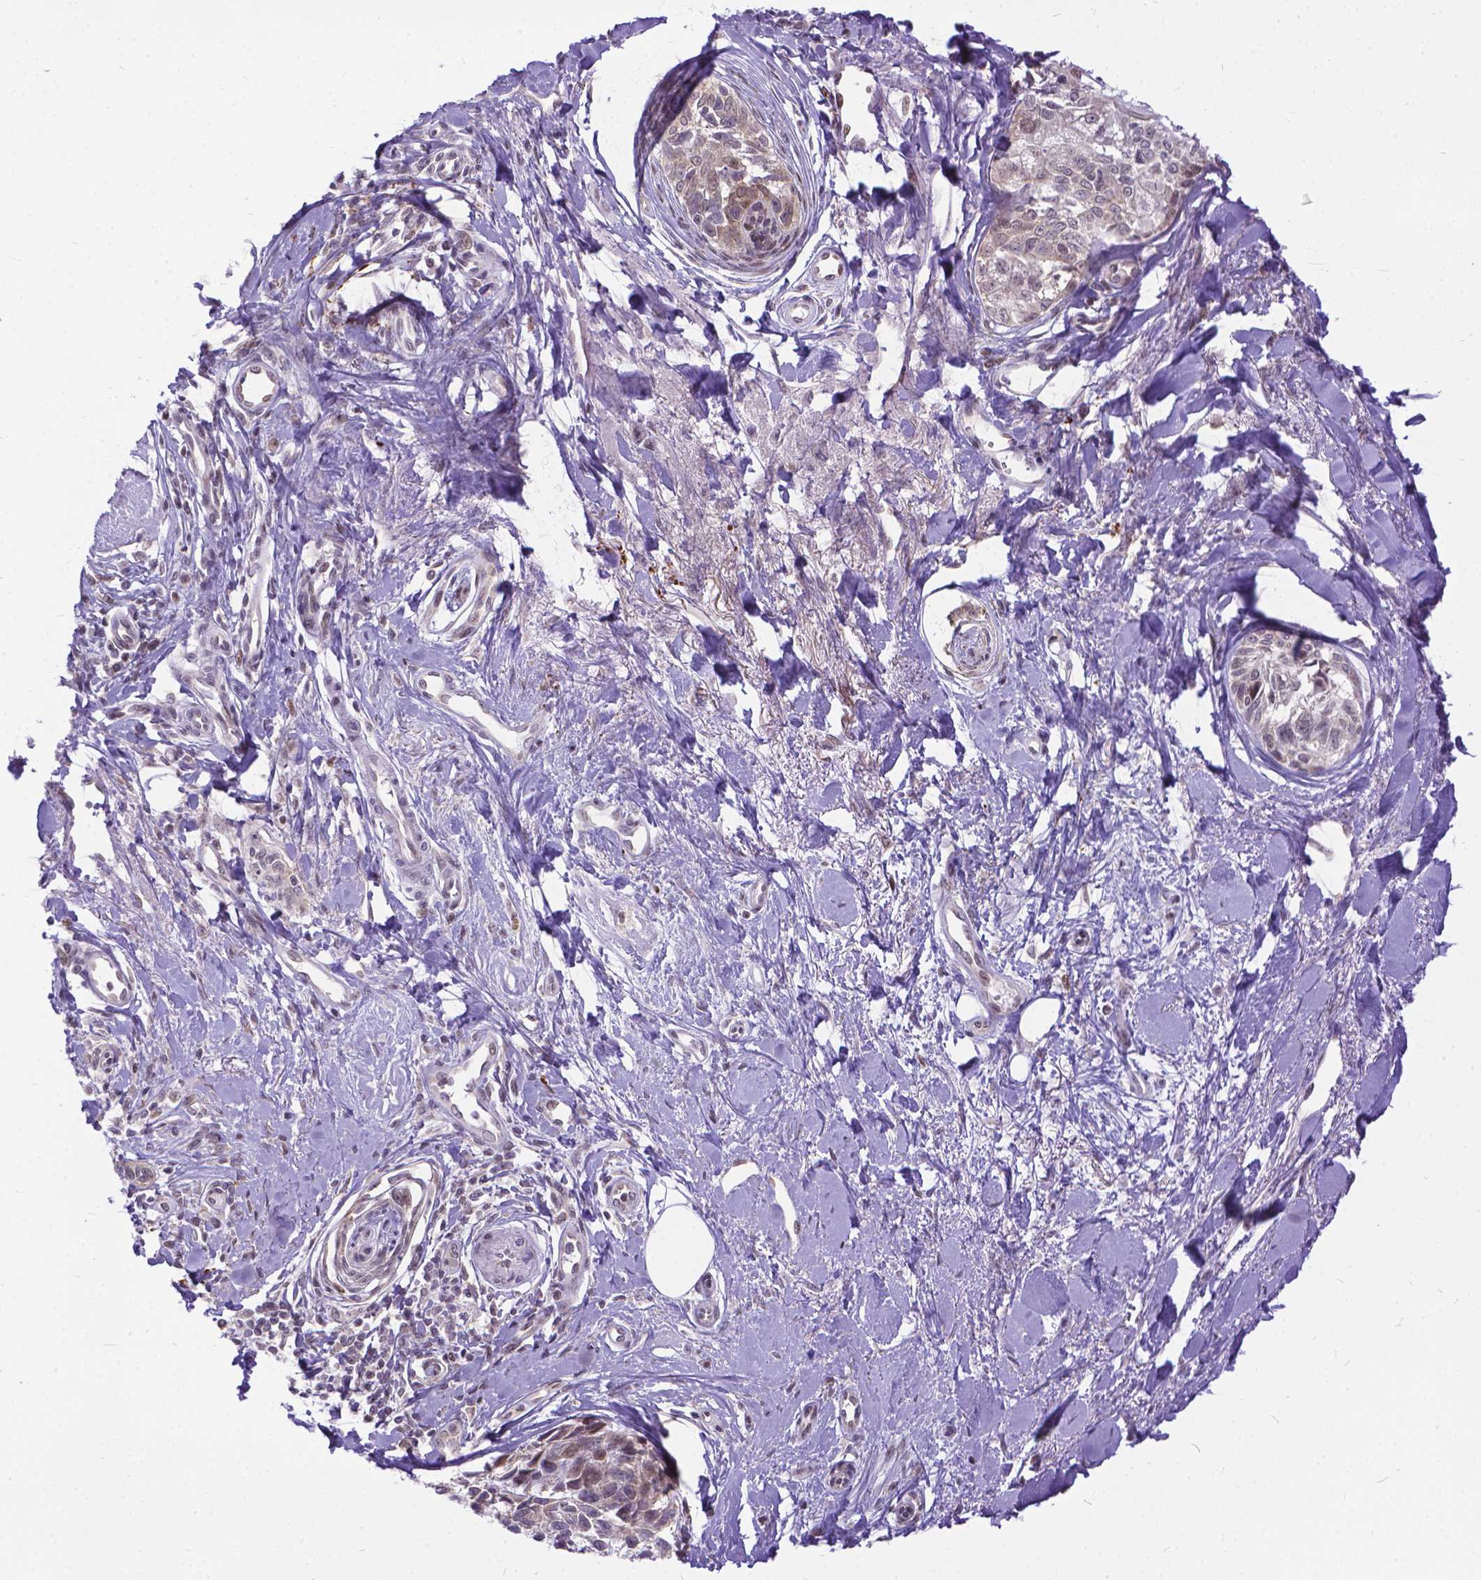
{"staining": {"intensity": "weak", "quantity": "25%-75%", "location": "cytoplasmic/membranous,nuclear"}, "tissue": "melanoma", "cell_type": "Tumor cells", "image_type": "cancer", "snomed": [{"axis": "morphology", "description": "Malignant melanoma, NOS"}, {"axis": "topography", "description": "Skin"}], "caption": "Approximately 25%-75% of tumor cells in melanoma display weak cytoplasmic/membranous and nuclear protein positivity as visualized by brown immunohistochemical staining.", "gene": "FAM124B", "patient": {"sex": "female", "age": 86}}